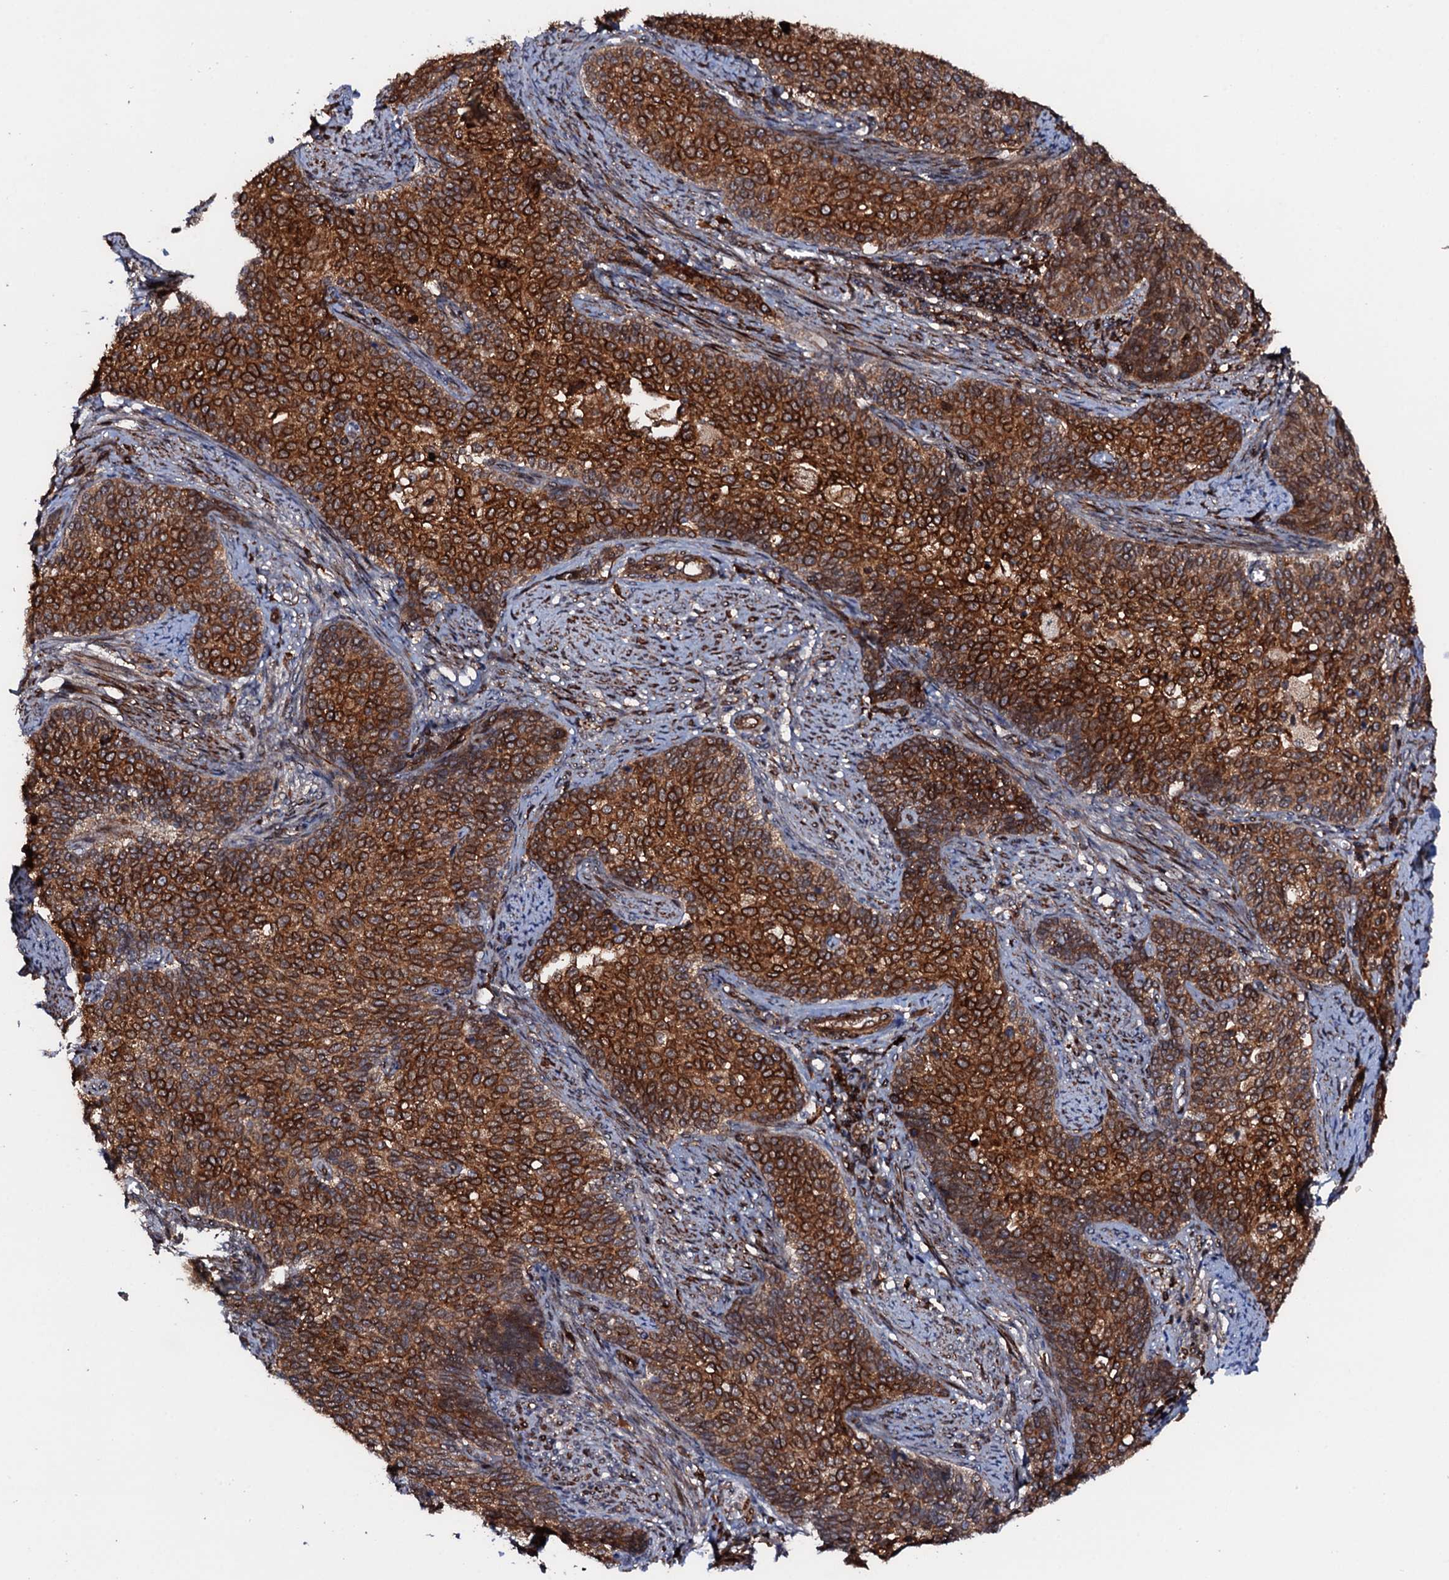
{"staining": {"intensity": "strong", "quantity": ">75%", "location": "cytoplasmic/membranous"}, "tissue": "cervical cancer", "cell_type": "Tumor cells", "image_type": "cancer", "snomed": [{"axis": "morphology", "description": "Squamous cell carcinoma, NOS"}, {"axis": "topography", "description": "Cervix"}], "caption": "High-power microscopy captured an immunohistochemistry micrograph of squamous cell carcinoma (cervical), revealing strong cytoplasmic/membranous positivity in about >75% of tumor cells.", "gene": "BORA", "patient": {"sex": "female", "age": 39}}